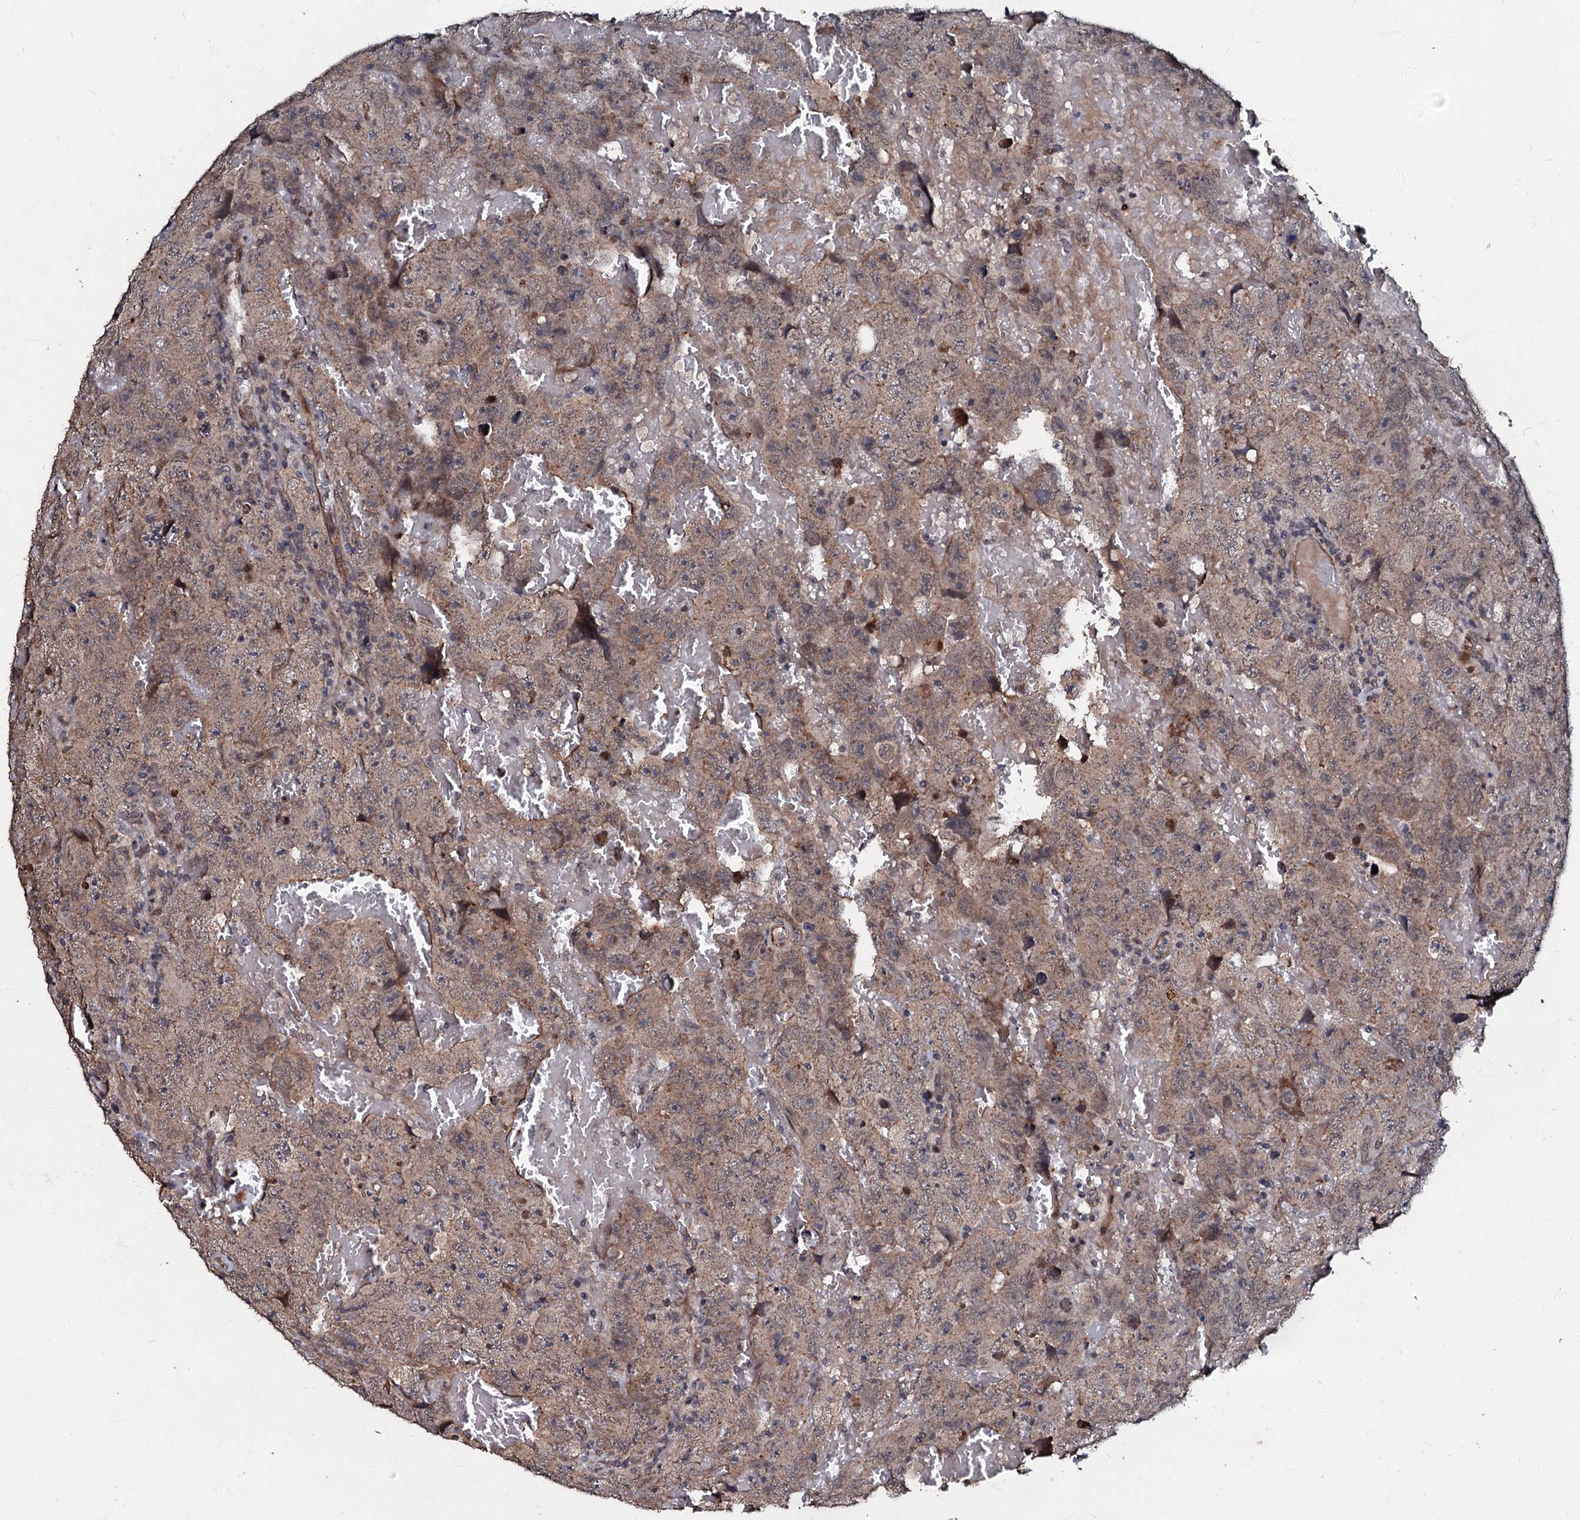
{"staining": {"intensity": "weak", "quantity": ">75%", "location": "cytoplasmic/membranous"}, "tissue": "testis cancer", "cell_type": "Tumor cells", "image_type": "cancer", "snomed": [{"axis": "morphology", "description": "Carcinoma, Embryonal, NOS"}, {"axis": "topography", "description": "Testis"}], "caption": "Weak cytoplasmic/membranous staining for a protein is present in about >75% of tumor cells of testis embryonal carcinoma using IHC.", "gene": "MANSC4", "patient": {"sex": "male", "age": 45}}